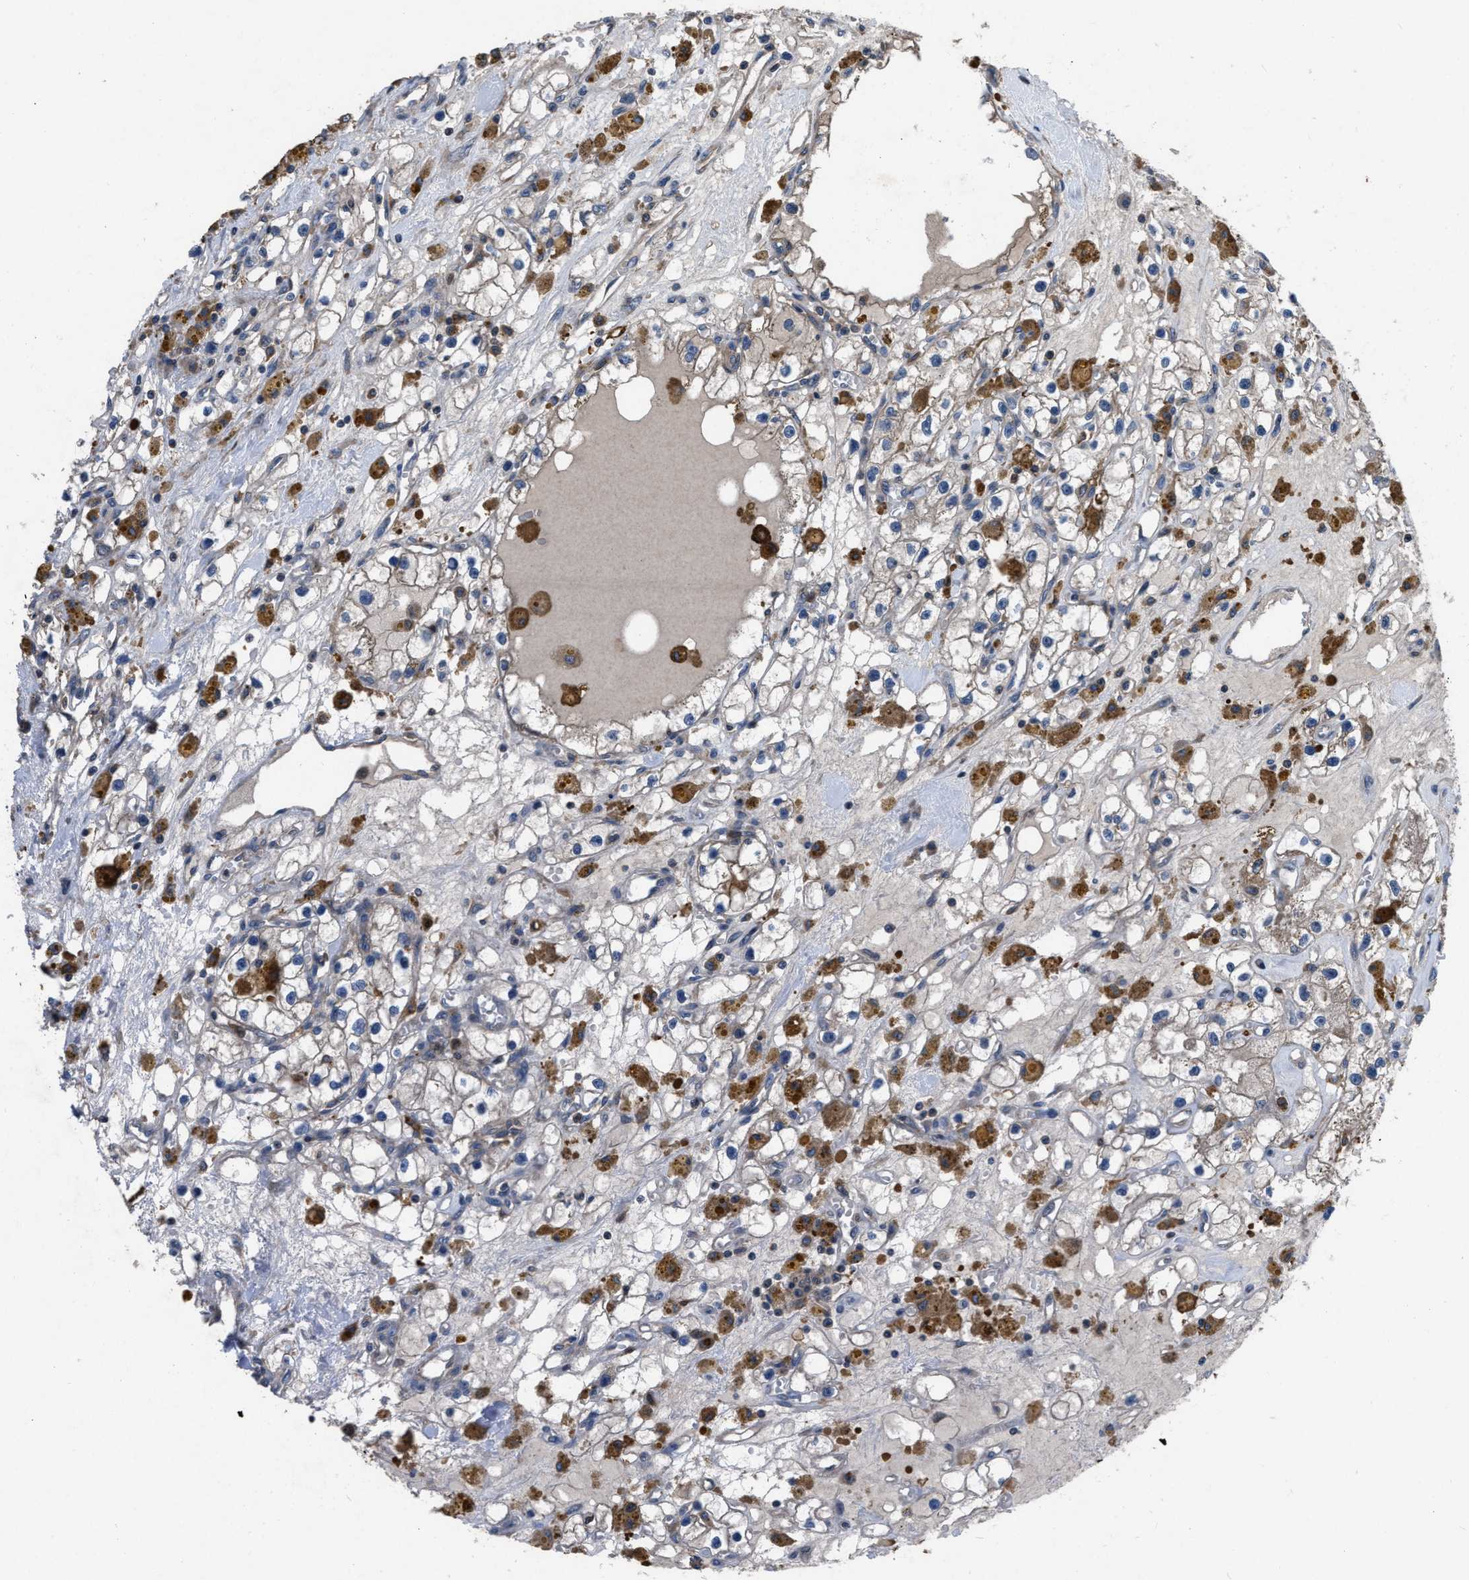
{"staining": {"intensity": "weak", "quantity": "<25%", "location": "cytoplasmic/membranous"}, "tissue": "renal cancer", "cell_type": "Tumor cells", "image_type": "cancer", "snomed": [{"axis": "morphology", "description": "Adenocarcinoma, NOS"}, {"axis": "topography", "description": "Kidney"}], "caption": "This micrograph is of adenocarcinoma (renal) stained with IHC to label a protein in brown with the nuclei are counter-stained blue. There is no expression in tumor cells.", "gene": "USP25", "patient": {"sex": "male", "age": 56}}